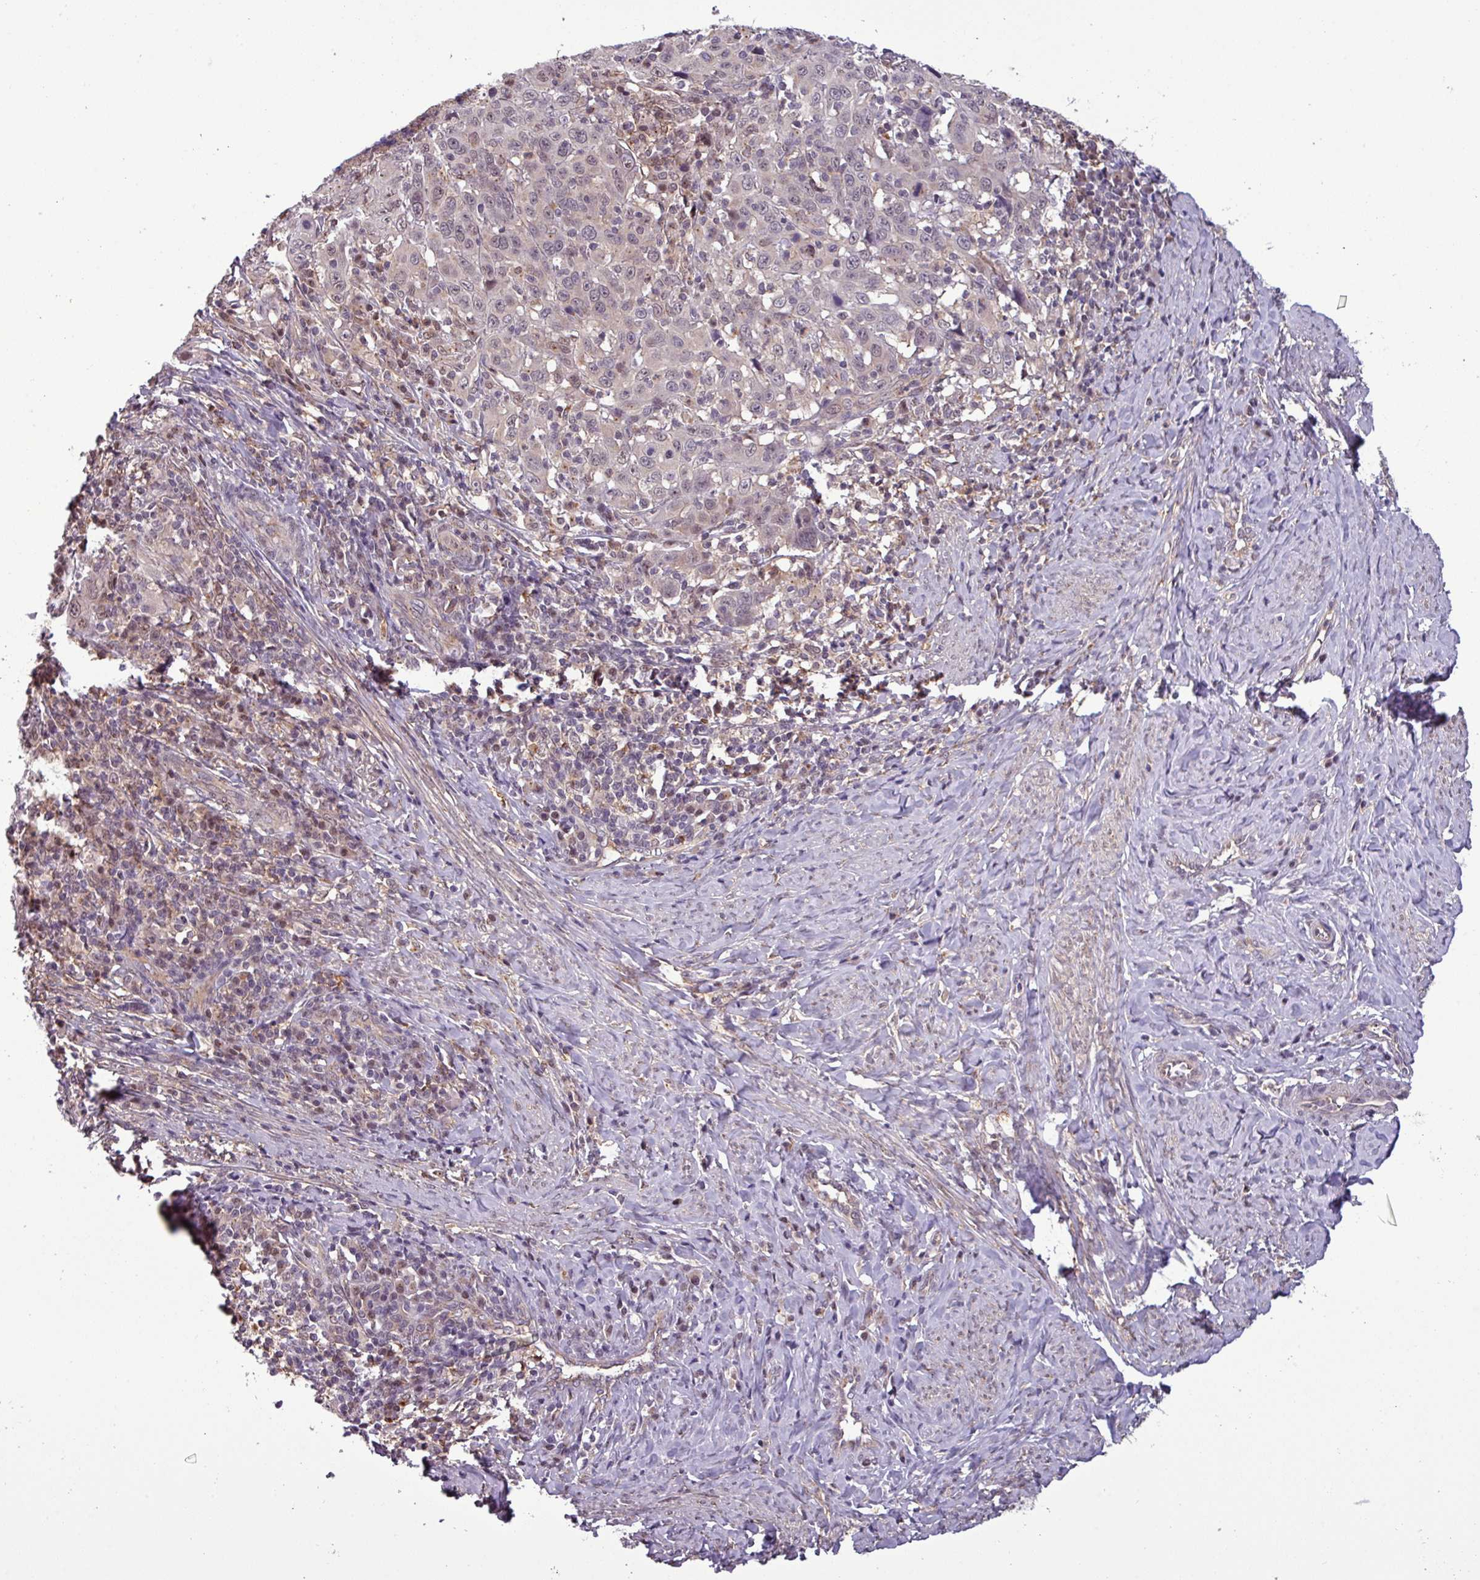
{"staining": {"intensity": "weak", "quantity": "<25%", "location": "nuclear"}, "tissue": "cervical cancer", "cell_type": "Tumor cells", "image_type": "cancer", "snomed": [{"axis": "morphology", "description": "Squamous cell carcinoma, NOS"}, {"axis": "topography", "description": "Cervix"}], "caption": "Cervical cancer (squamous cell carcinoma) stained for a protein using immunohistochemistry (IHC) displays no expression tumor cells.", "gene": "NPFFR1", "patient": {"sex": "female", "age": 46}}